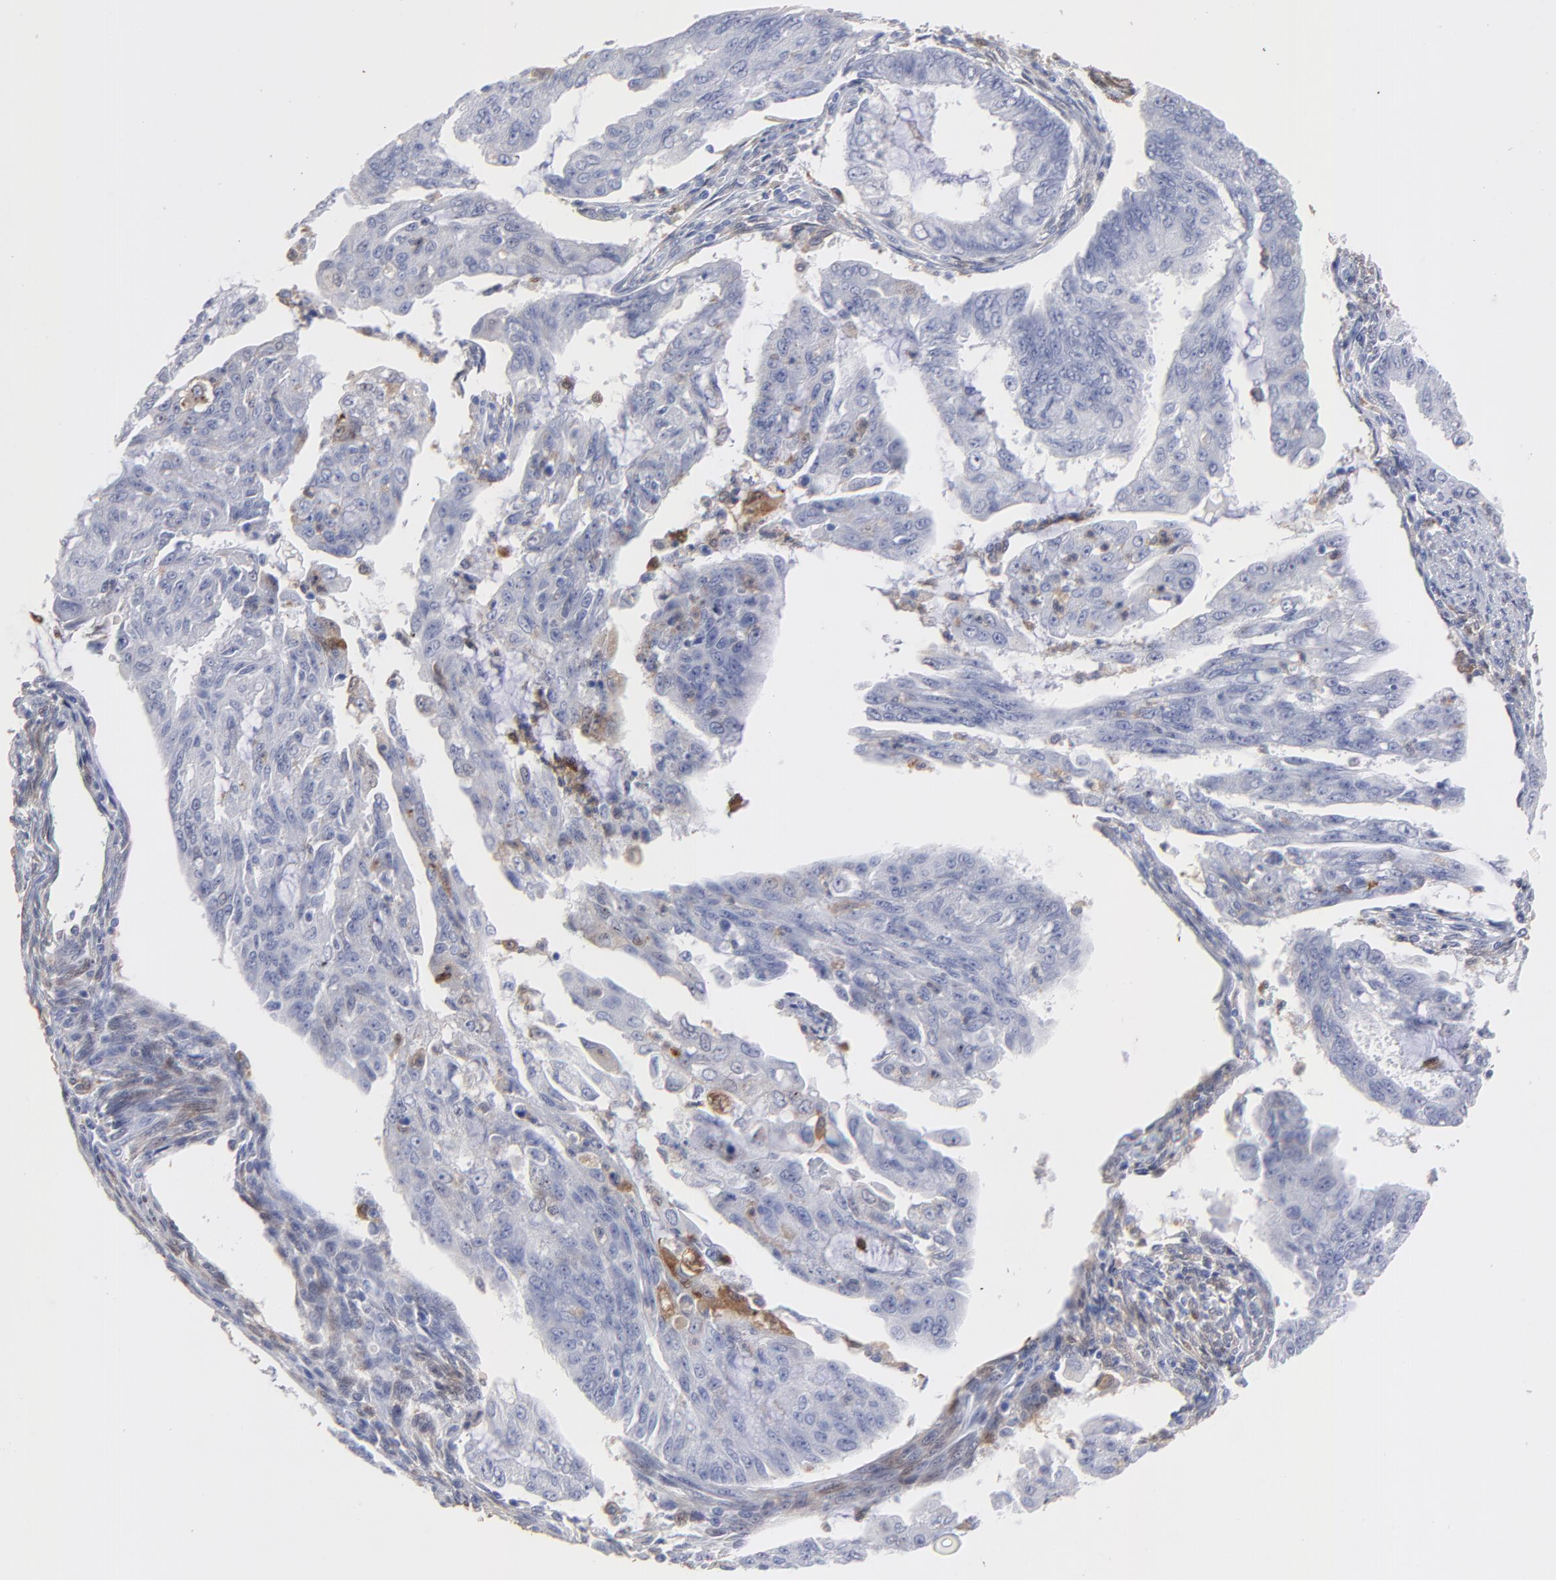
{"staining": {"intensity": "moderate", "quantity": "<25%", "location": "cytoplasmic/membranous"}, "tissue": "endometrial cancer", "cell_type": "Tumor cells", "image_type": "cancer", "snomed": [{"axis": "morphology", "description": "Adenocarcinoma, NOS"}, {"axis": "topography", "description": "Endometrium"}], "caption": "Protein analysis of adenocarcinoma (endometrial) tissue exhibits moderate cytoplasmic/membranous staining in approximately <25% of tumor cells.", "gene": "SMARCA1", "patient": {"sex": "female", "age": 75}}